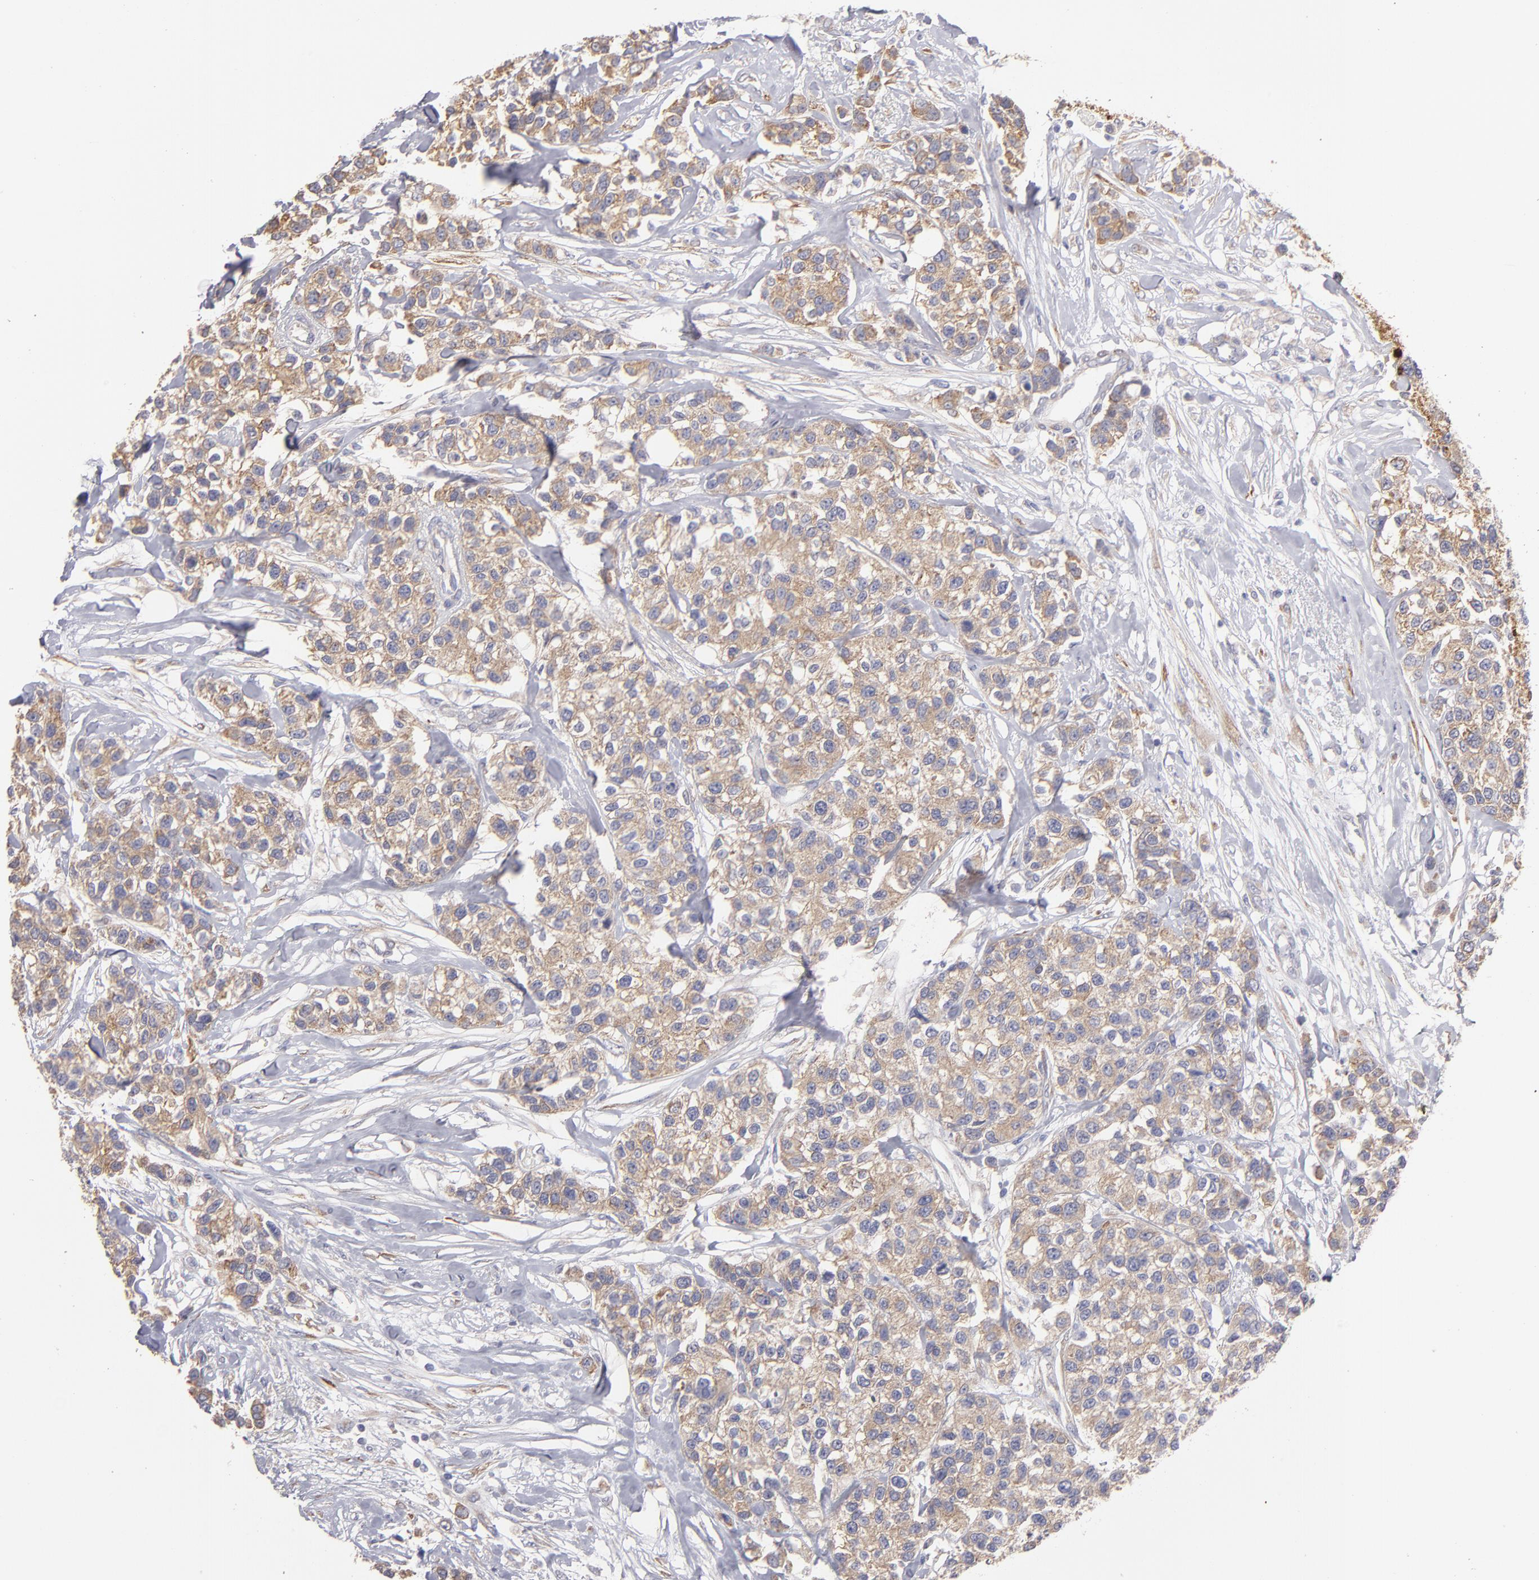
{"staining": {"intensity": "moderate", "quantity": ">75%", "location": "cytoplasmic/membranous"}, "tissue": "breast cancer", "cell_type": "Tumor cells", "image_type": "cancer", "snomed": [{"axis": "morphology", "description": "Duct carcinoma"}, {"axis": "topography", "description": "Breast"}], "caption": "Approximately >75% of tumor cells in infiltrating ductal carcinoma (breast) demonstrate moderate cytoplasmic/membranous protein staining as visualized by brown immunohistochemical staining.", "gene": "ENTPD5", "patient": {"sex": "female", "age": 51}}